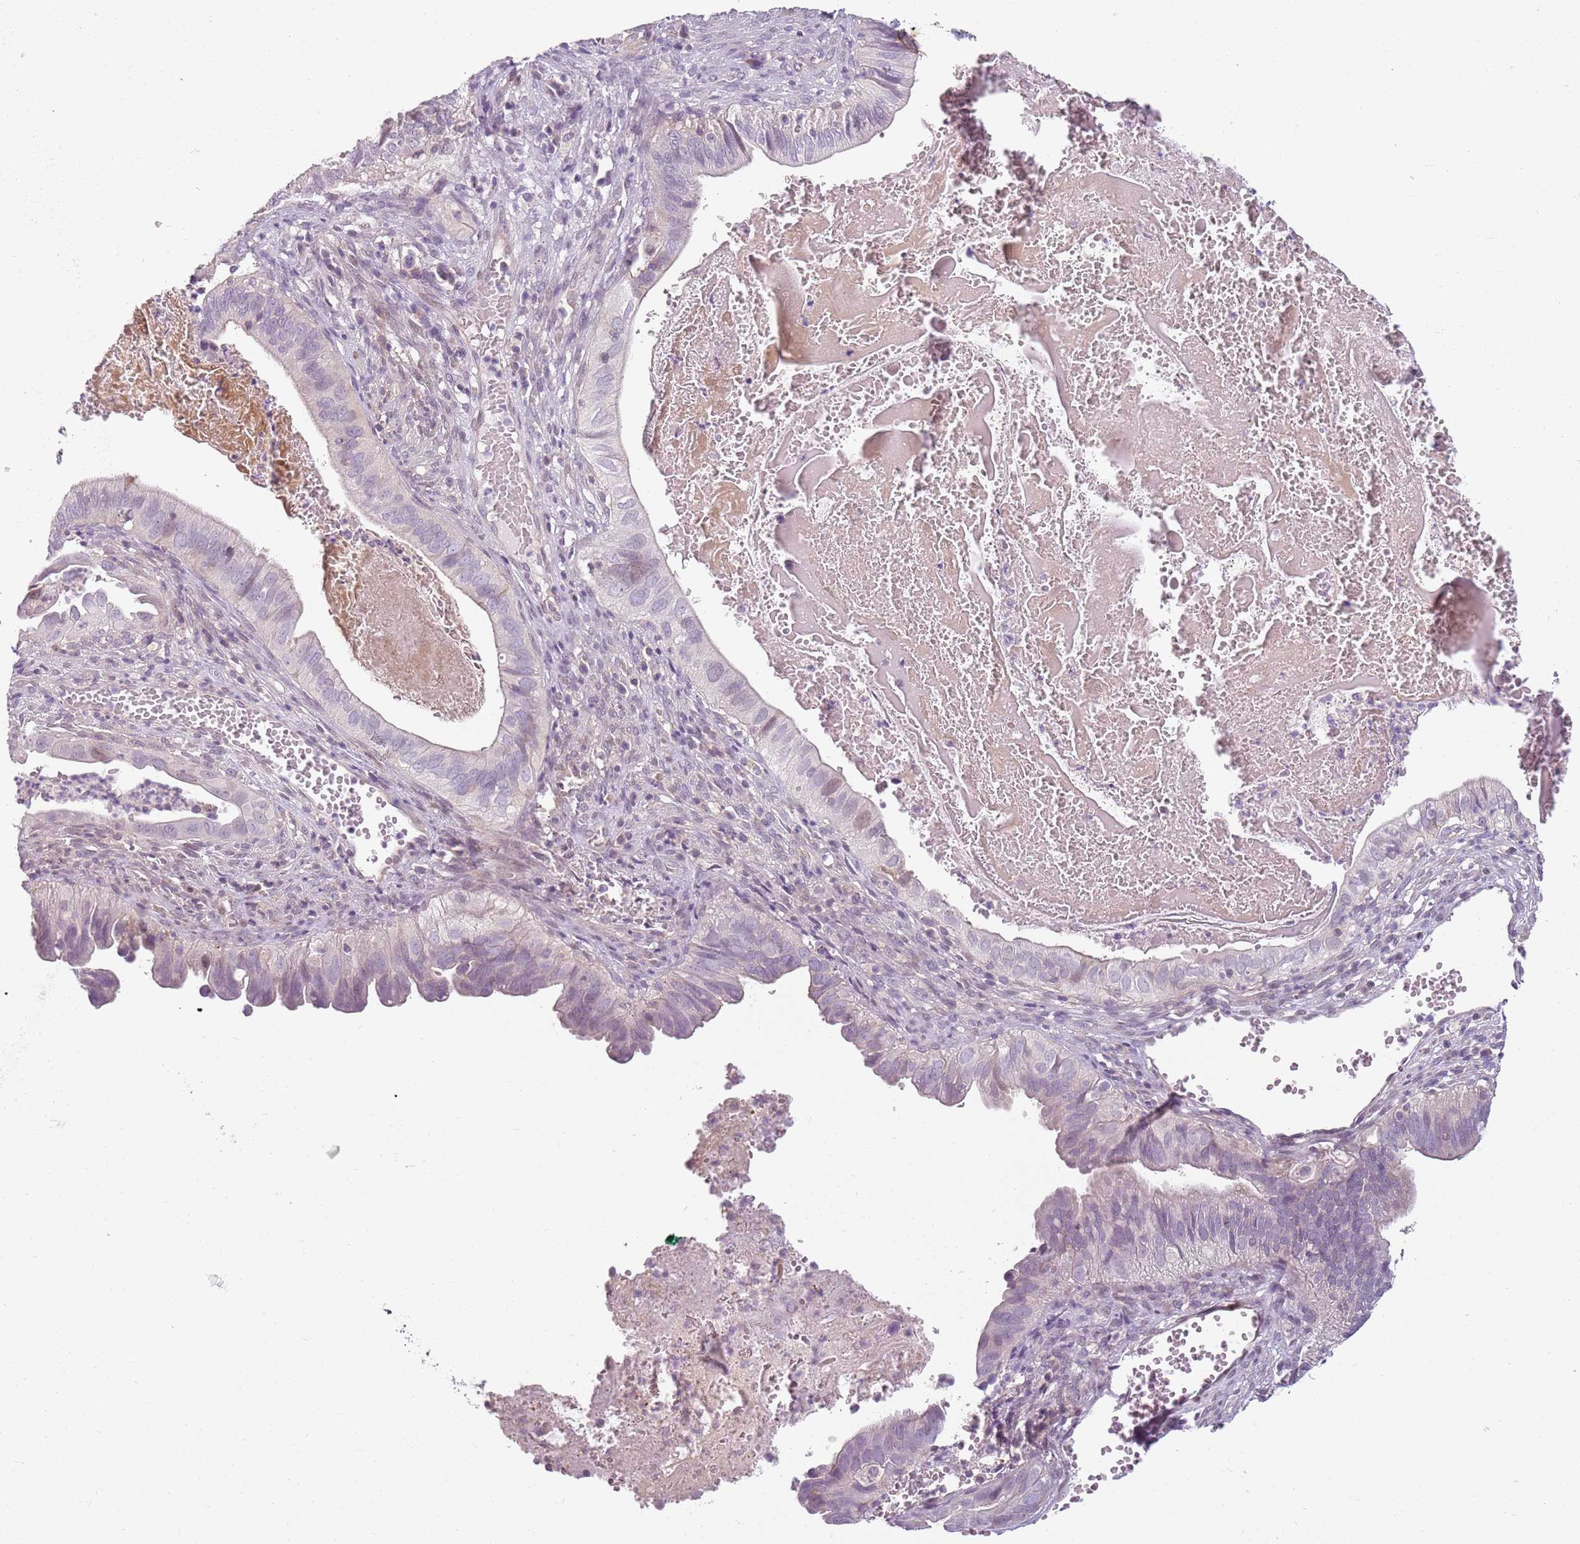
{"staining": {"intensity": "weak", "quantity": "<25%", "location": "nuclear"}, "tissue": "cervical cancer", "cell_type": "Tumor cells", "image_type": "cancer", "snomed": [{"axis": "morphology", "description": "Adenocarcinoma, NOS"}, {"axis": "topography", "description": "Cervix"}], "caption": "DAB (3,3'-diaminobenzidine) immunohistochemical staining of human cervical adenocarcinoma exhibits no significant staining in tumor cells.", "gene": "DEFB116", "patient": {"sex": "female", "age": 42}}